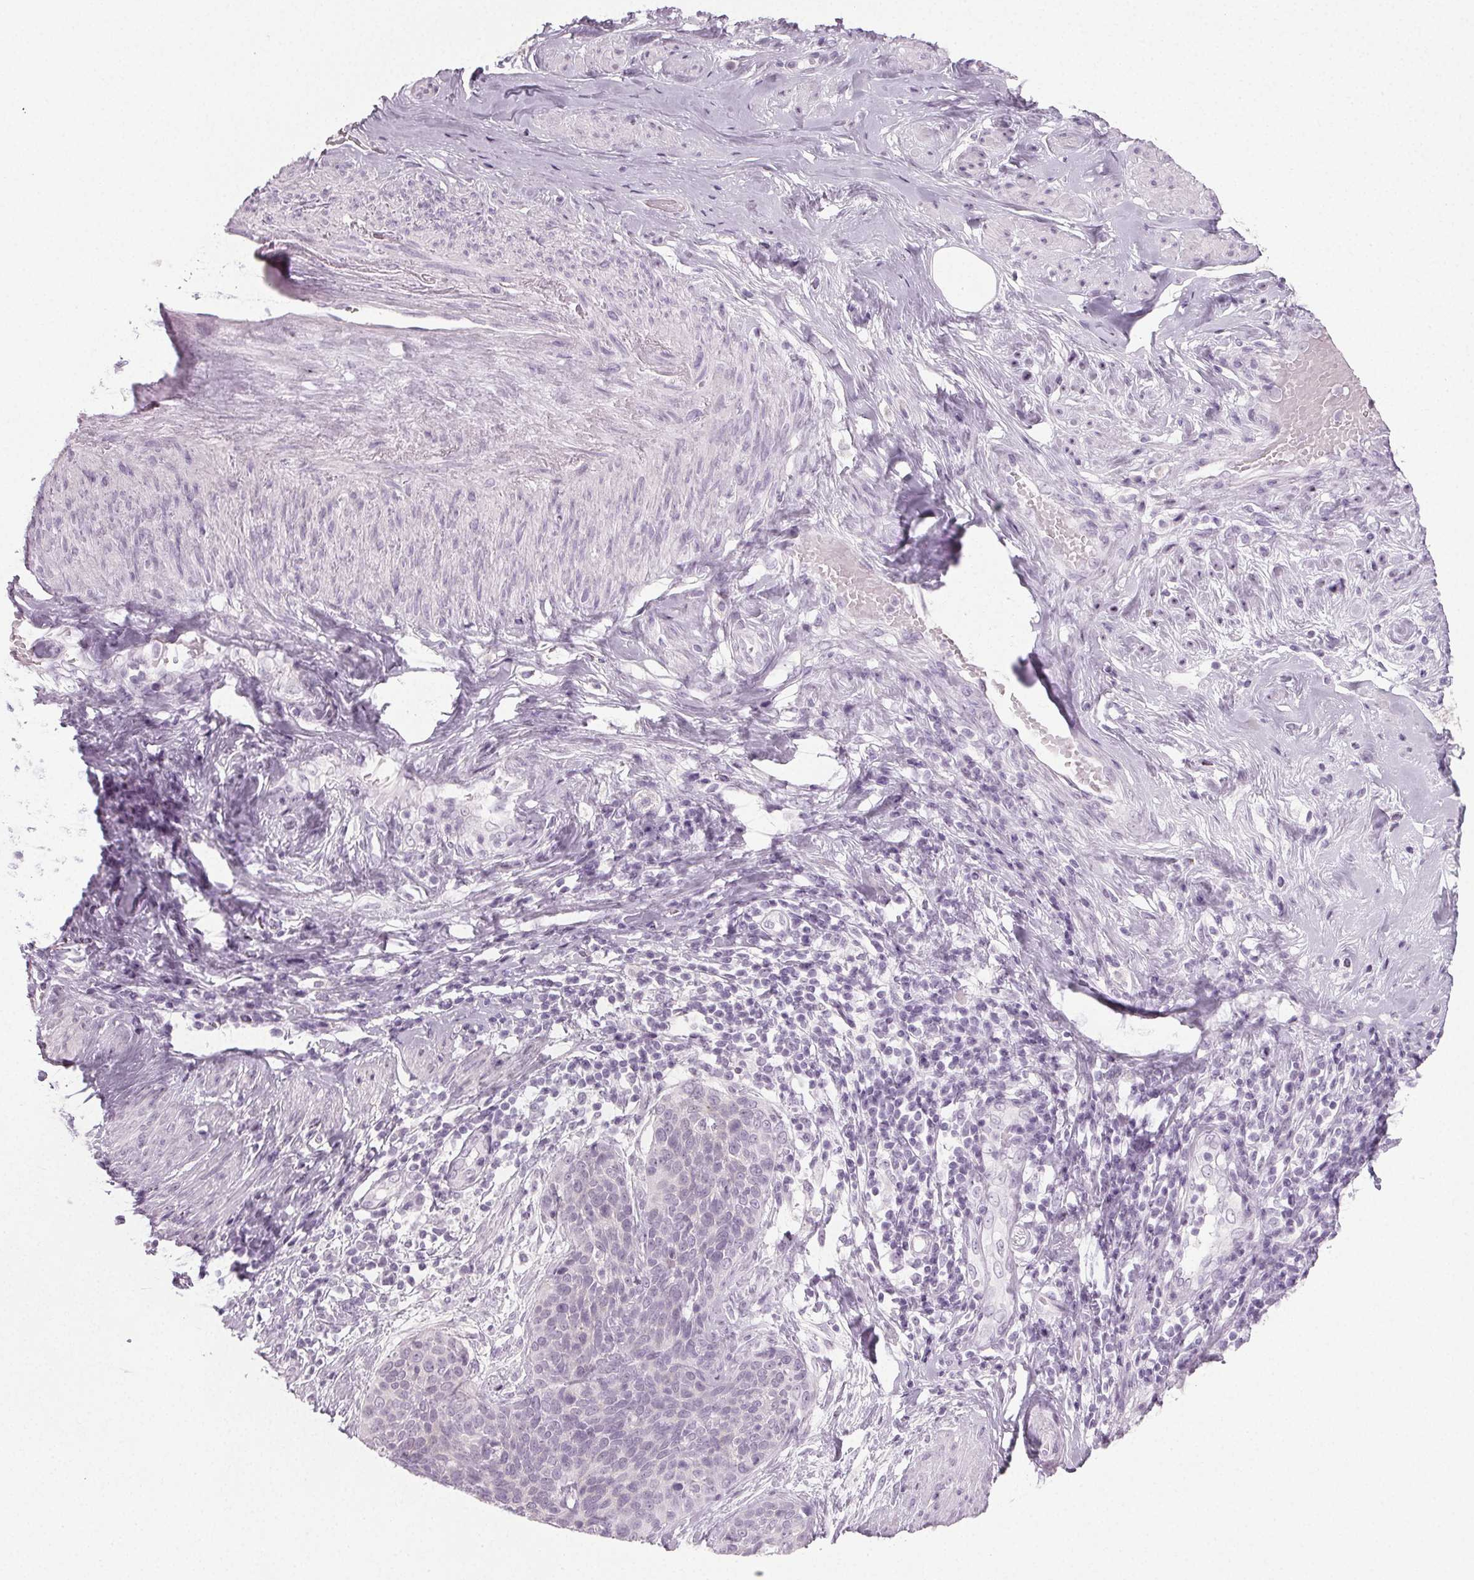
{"staining": {"intensity": "negative", "quantity": "none", "location": "none"}, "tissue": "cervical cancer", "cell_type": "Tumor cells", "image_type": "cancer", "snomed": [{"axis": "morphology", "description": "Squamous cell carcinoma, NOS"}, {"axis": "topography", "description": "Cervix"}], "caption": "DAB immunohistochemical staining of squamous cell carcinoma (cervical) shows no significant expression in tumor cells.", "gene": "IGF2BP1", "patient": {"sex": "female", "age": 69}}